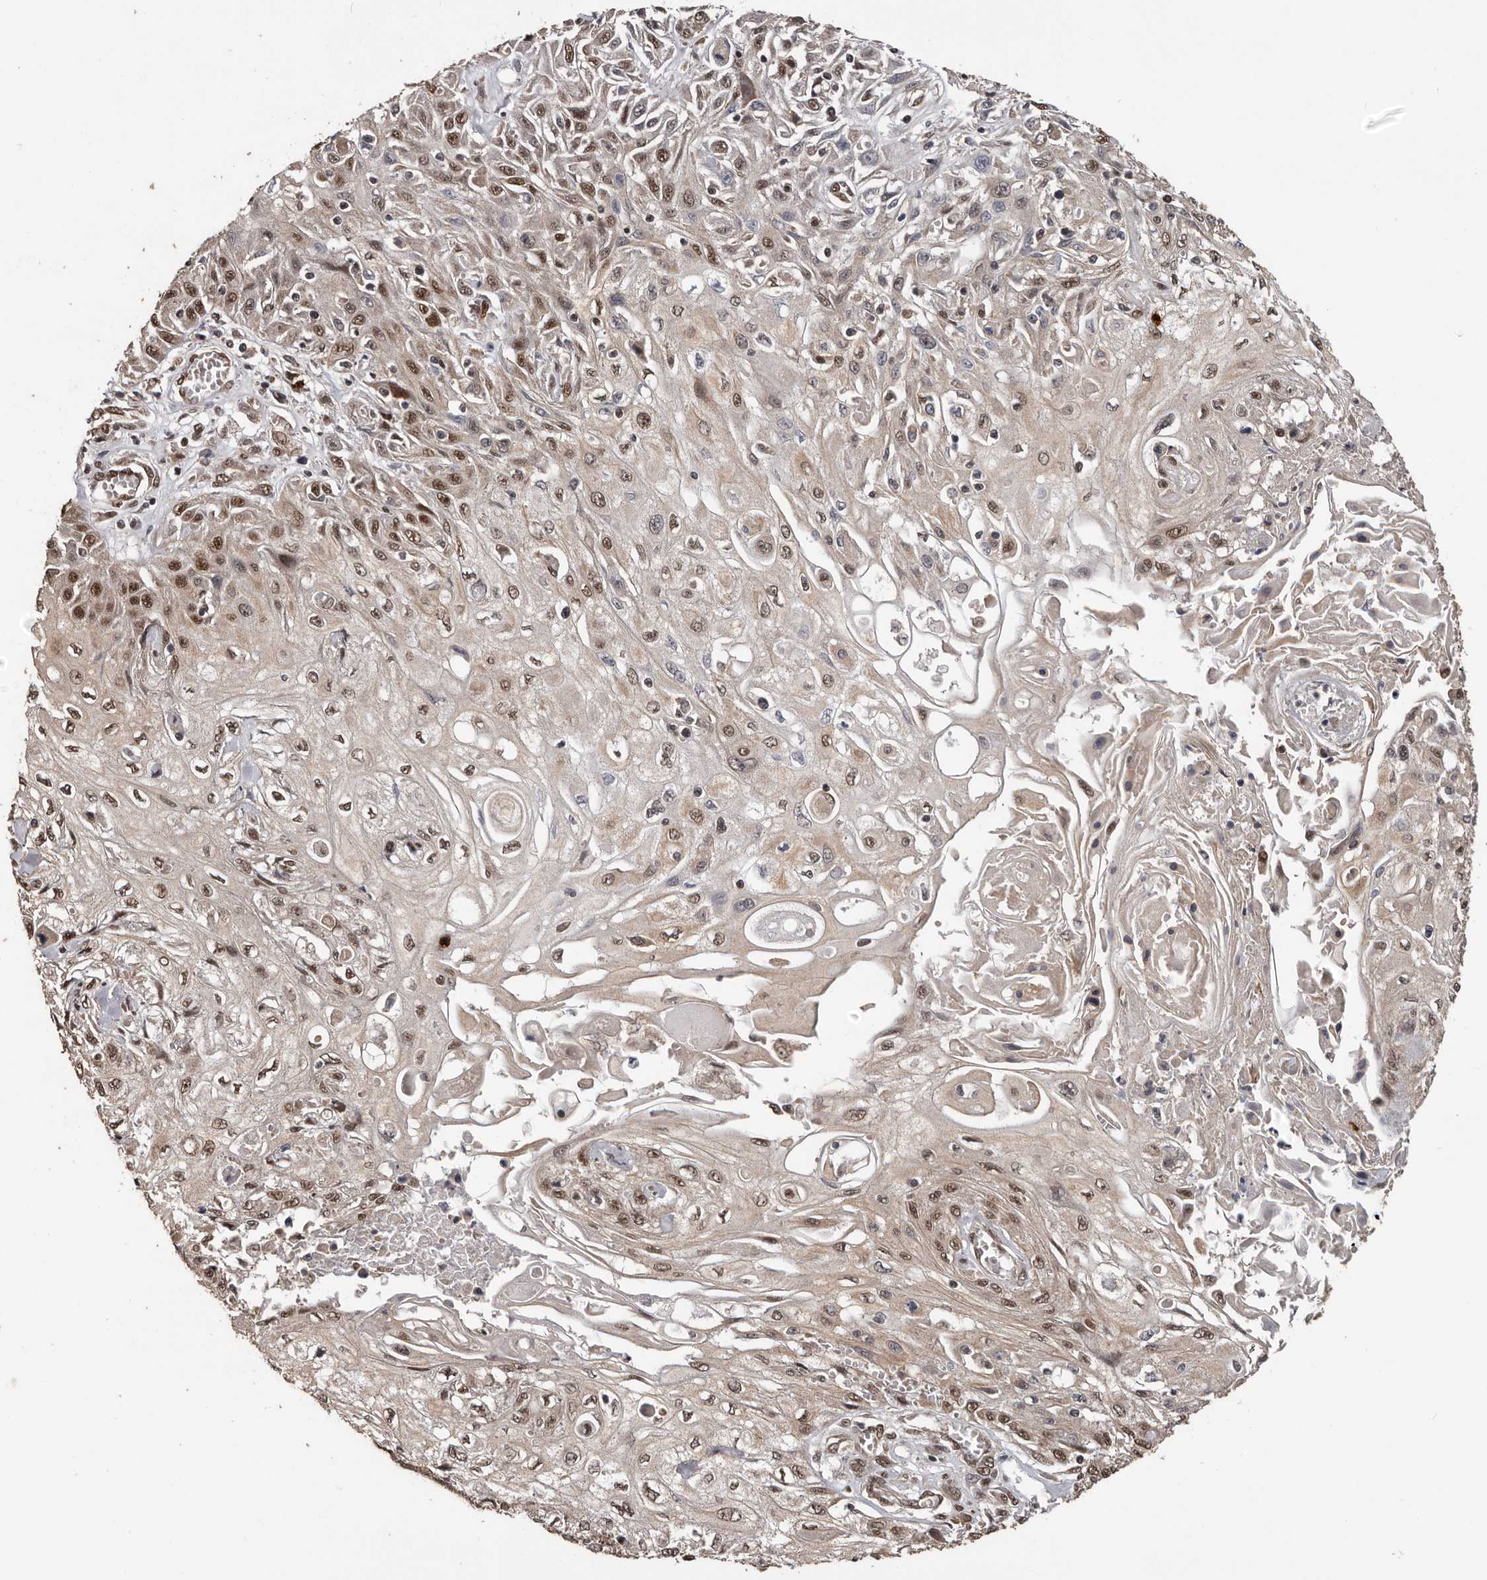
{"staining": {"intensity": "moderate", "quantity": ">75%", "location": "cytoplasmic/membranous,nuclear"}, "tissue": "skin cancer", "cell_type": "Tumor cells", "image_type": "cancer", "snomed": [{"axis": "morphology", "description": "Squamous cell carcinoma, NOS"}, {"axis": "morphology", "description": "Squamous cell carcinoma, metastatic, NOS"}, {"axis": "topography", "description": "Skin"}, {"axis": "topography", "description": "Lymph node"}], "caption": "Tumor cells demonstrate medium levels of moderate cytoplasmic/membranous and nuclear expression in approximately >75% of cells in human skin cancer.", "gene": "VPS37A", "patient": {"sex": "male", "age": 75}}